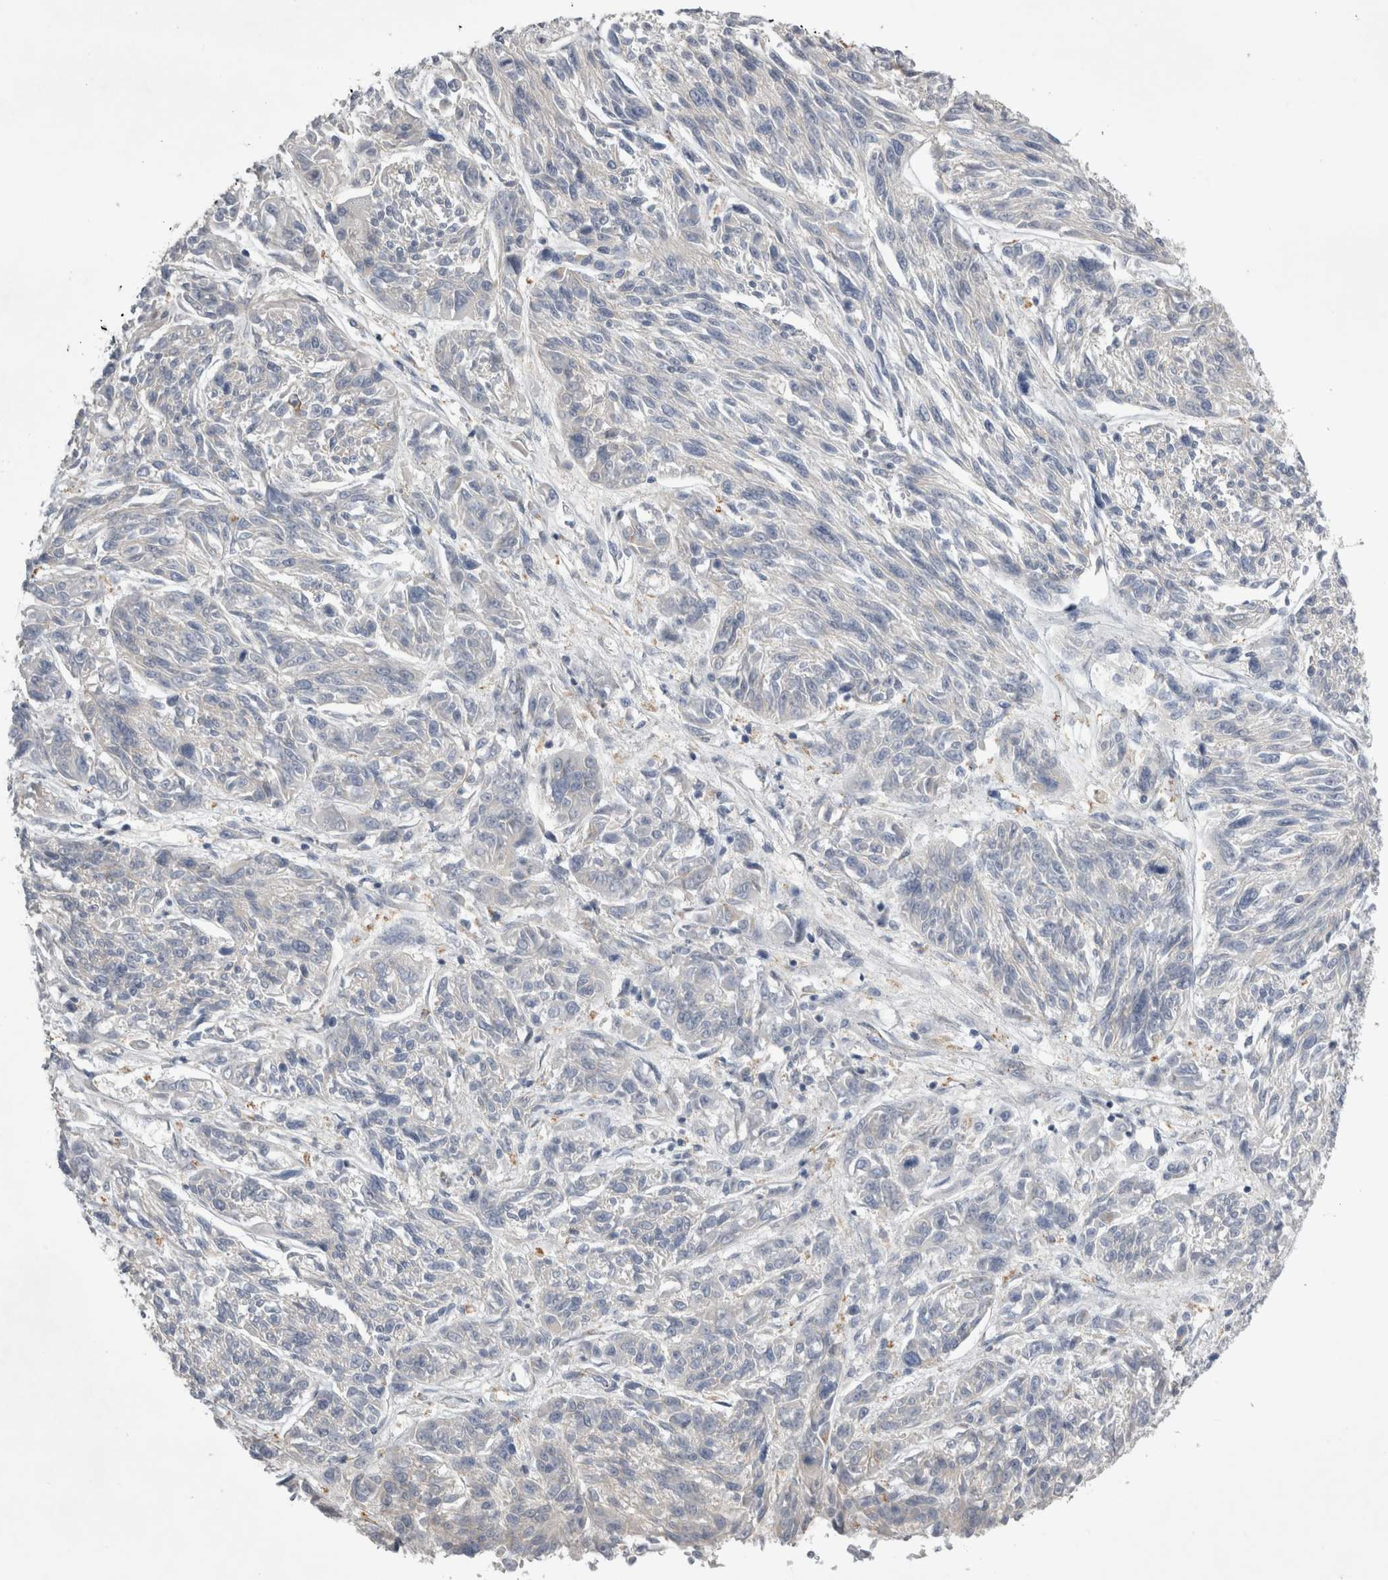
{"staining": {"intensity": "negative", "quantity": "none", "location": "none"}, "tissue": "melanoma", "cell_type": "Tumor cells", "image_type": "cancer", "snomed": [{"axis": "morphology", "description": "Malignant melanoma, NOS"}, {"axis": "topography", "description": "Skin"}], "caption": "Tumor cells show no significant positivity in melanoma.", "gene": "STRADB", "patient": {"sex": "male", "age": 53}}